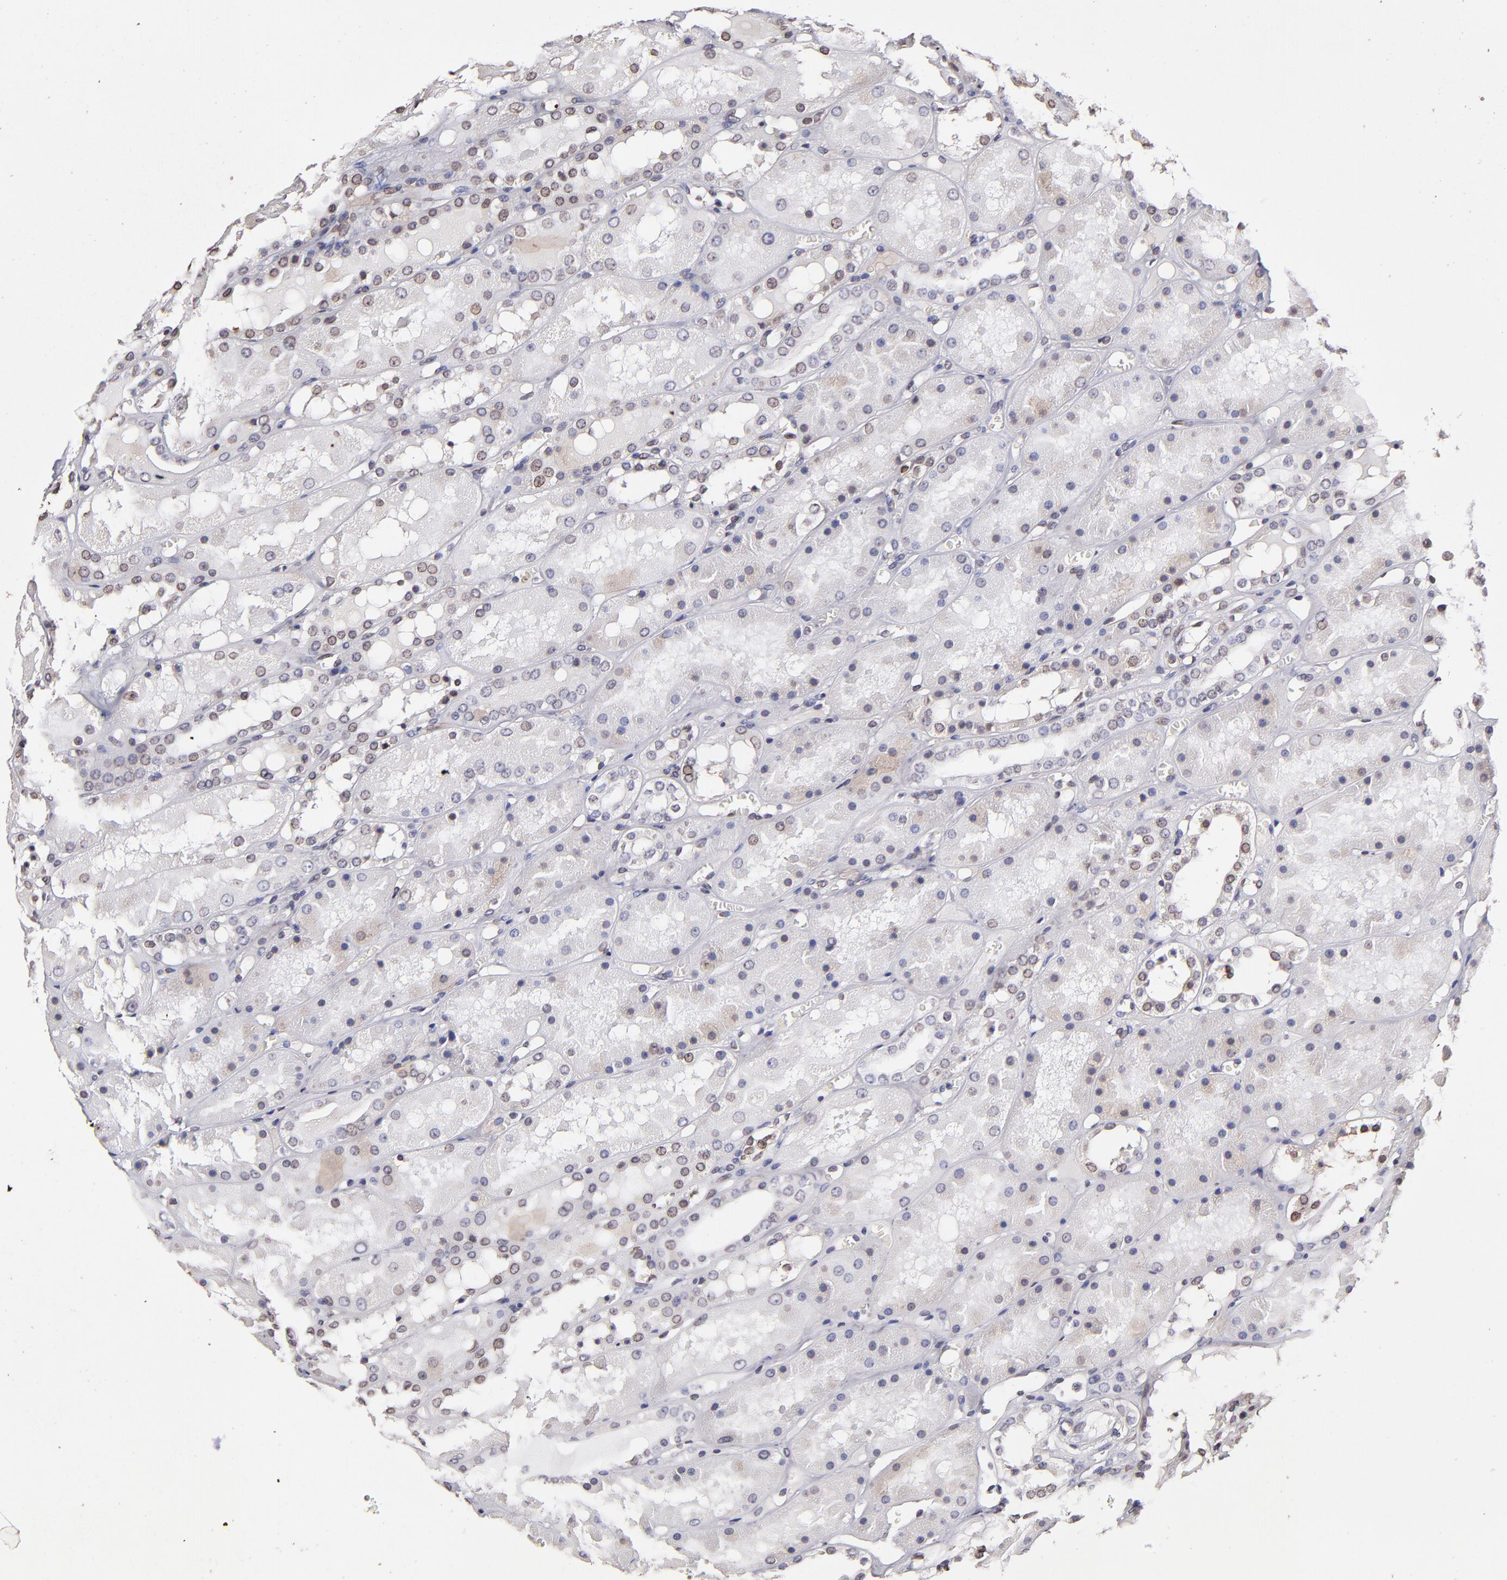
{"staining": {"intensity": "moderate", "quantity": ">75%", "location": "cytoplasmic/membranous,nuclear"}, "tissue": "kidney", "cell_type": "Cells in glomeruli", "image_type": "normal", "snomed": [{"axis": "morphology", "description": "Normal tissue, NOS"}, {"axis": "topography", "description": "Kidney"}], "caption": "Kidney stained with immunohistochemistry (IHC) exhibits moderate cytoplasmic/membranous,nuclear staining in about >75% of cells in glomeruli. (DAB IHC, brown staining for protein, blue staining for nuclei).", "gene": "PUM3", "patient": {"sex": "male", "age": 36}}